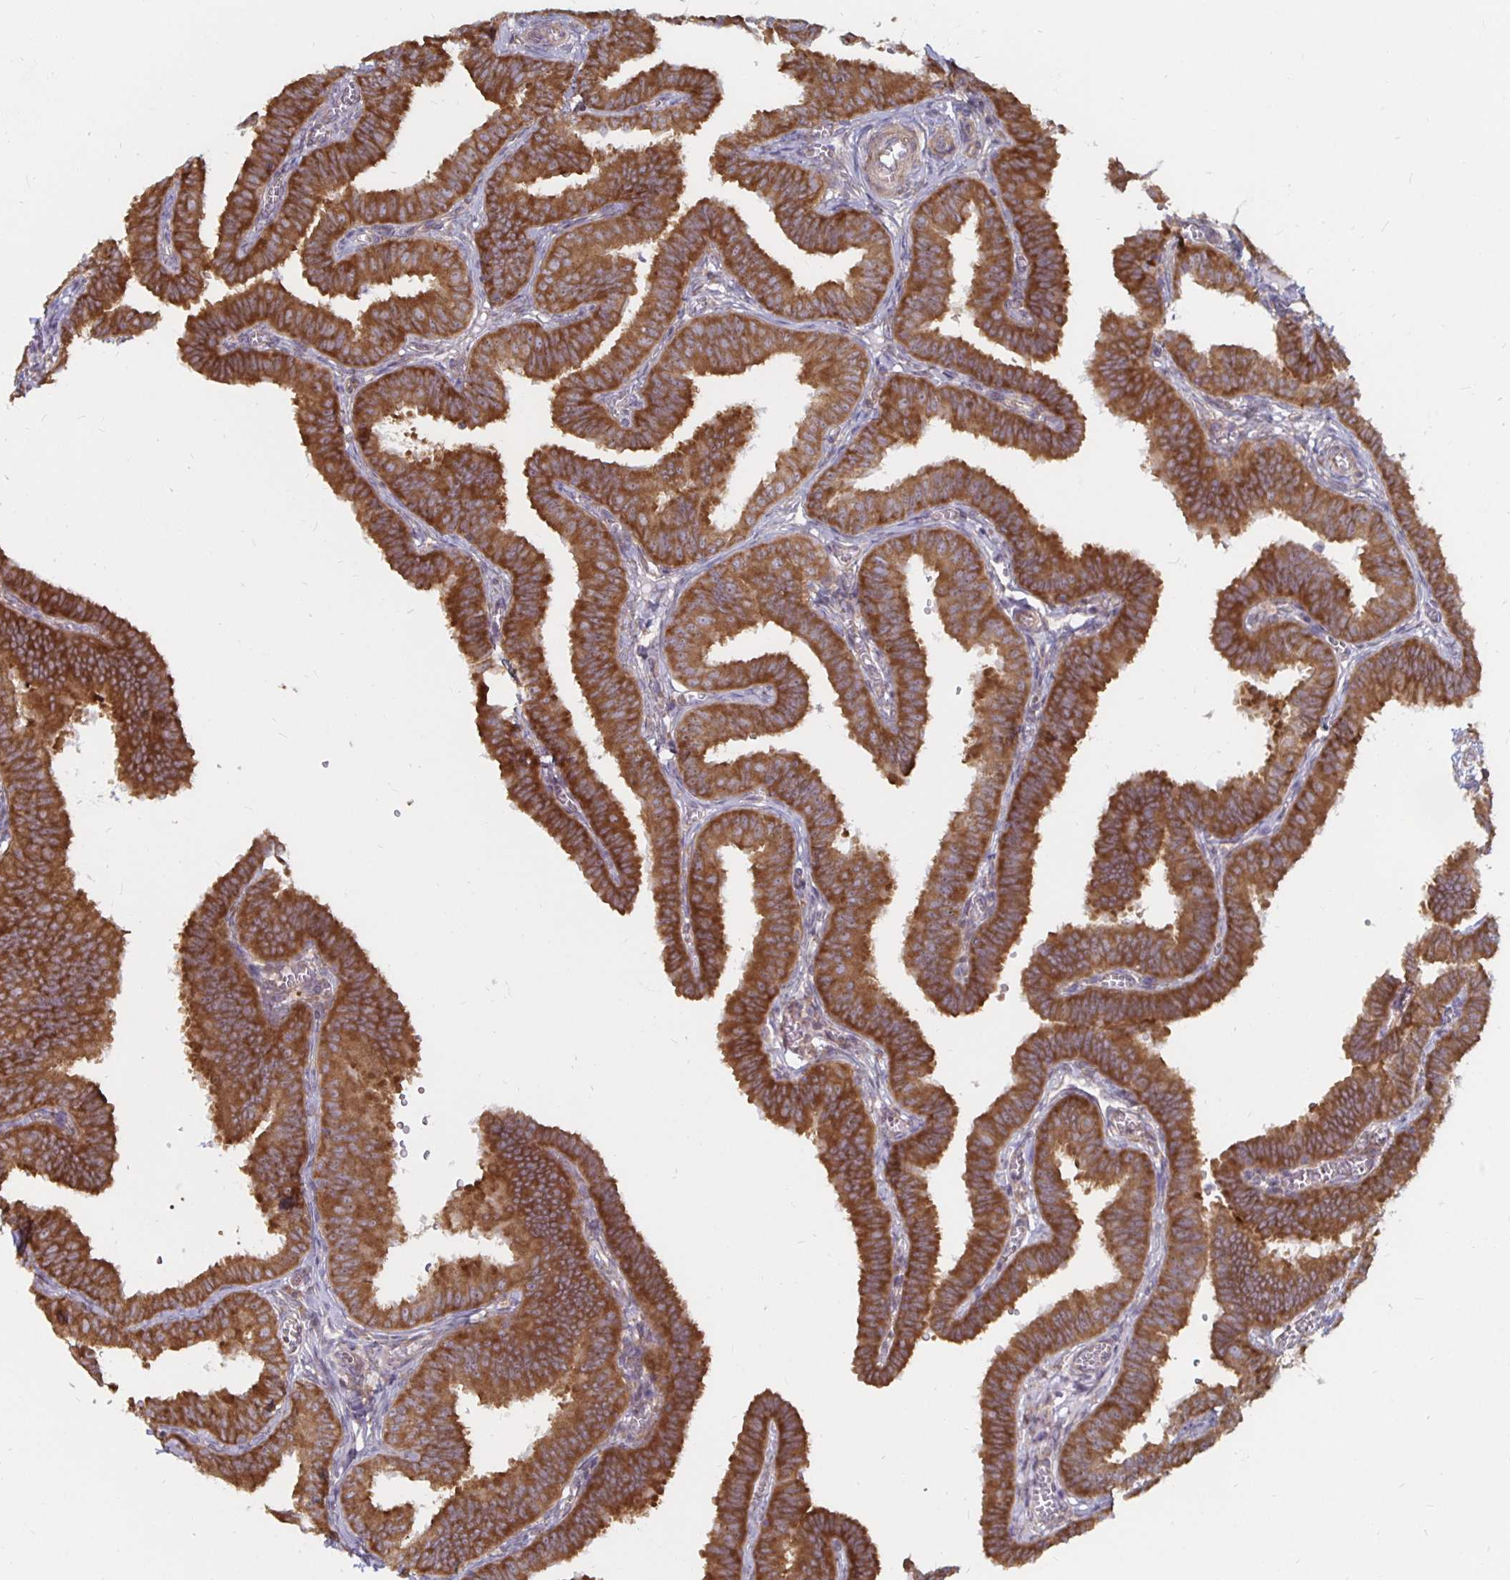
{"staining": {"intensity": "strong", "quantity": ">75%", "location": "cytoplasmic/membranous"}, "tissue": "fallopian tube", "cell_type": "Glandular cells", "image_type": "normal", "snomed": [{"axis": "morphology", "description": "Normal tissue, NOS"}, {"axis": "topography", "description": "Fallopian tube"}], "caption": "Strong cytoplasmic/membranous staining for a protein is present in about >75% of glandular cells of unremarkable fallopian tube using IHC.", "gene": "PDAP1", "patient": {"sex": "female", "age": 25}}